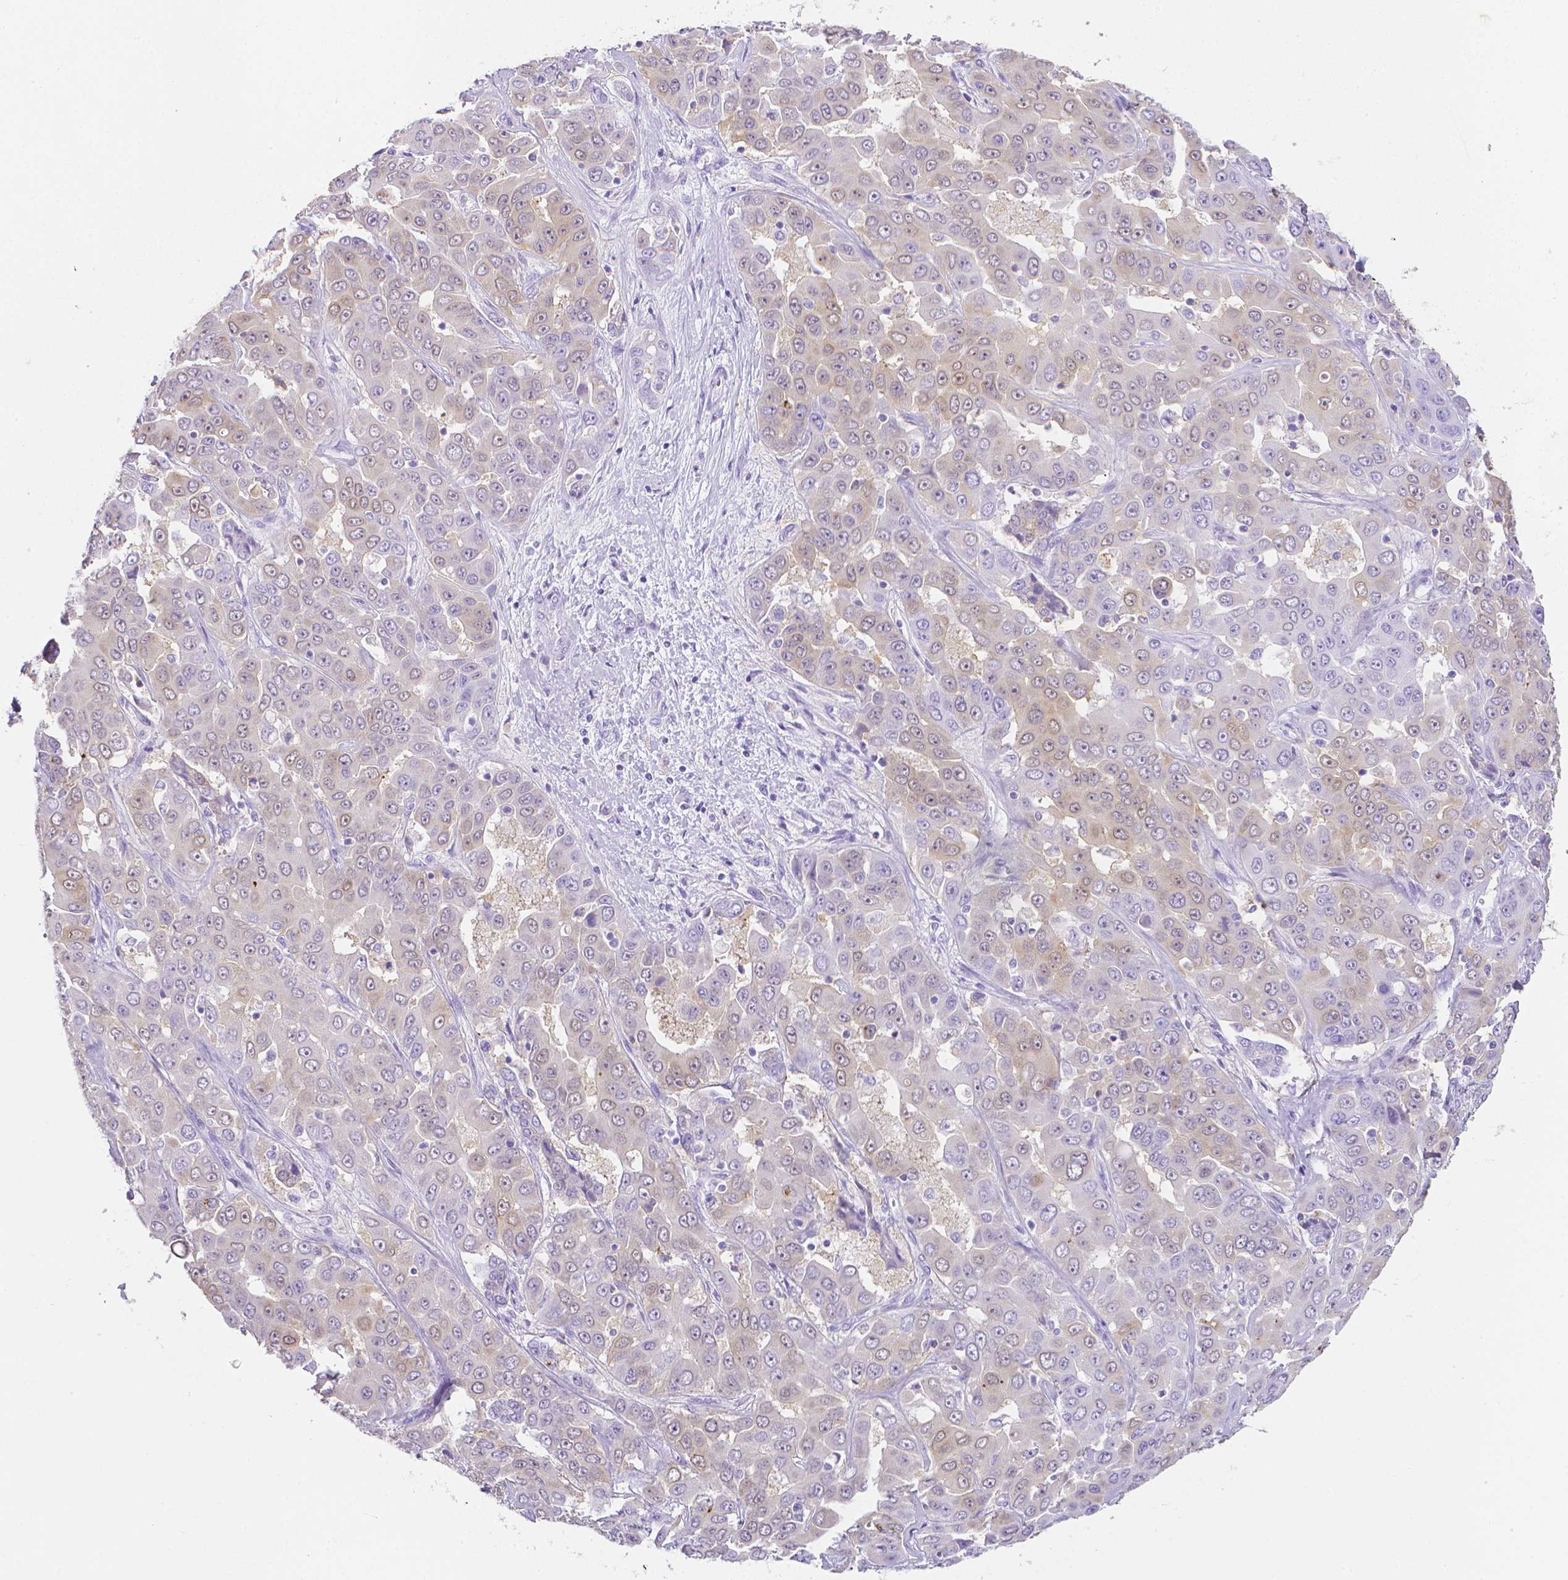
{"staining": {"intensity": "weak", "quantity": "<25%", "location": "cytoplasmic/membranous"}, "tissue": "liver cancer", "cell_type": "Tumor cells", "image_type": "cancer", "snomed": [{"axis": "morphology", "description": "Cholangiocarcinoma"}, {"axis": "topography", "description": "Liver"}], "caption": "Immunohistochemistry image of human liver cancer stained for a protein (brown), which shows no positivity in tumor cells. The staining was performed using DAB to visualize the protein expression in brown, while the nuclei were stained in blue with hematoxylin (Magnification: 20x).", "gene": "LGALS4", "patient": {"sex": "female", "age": 52}}